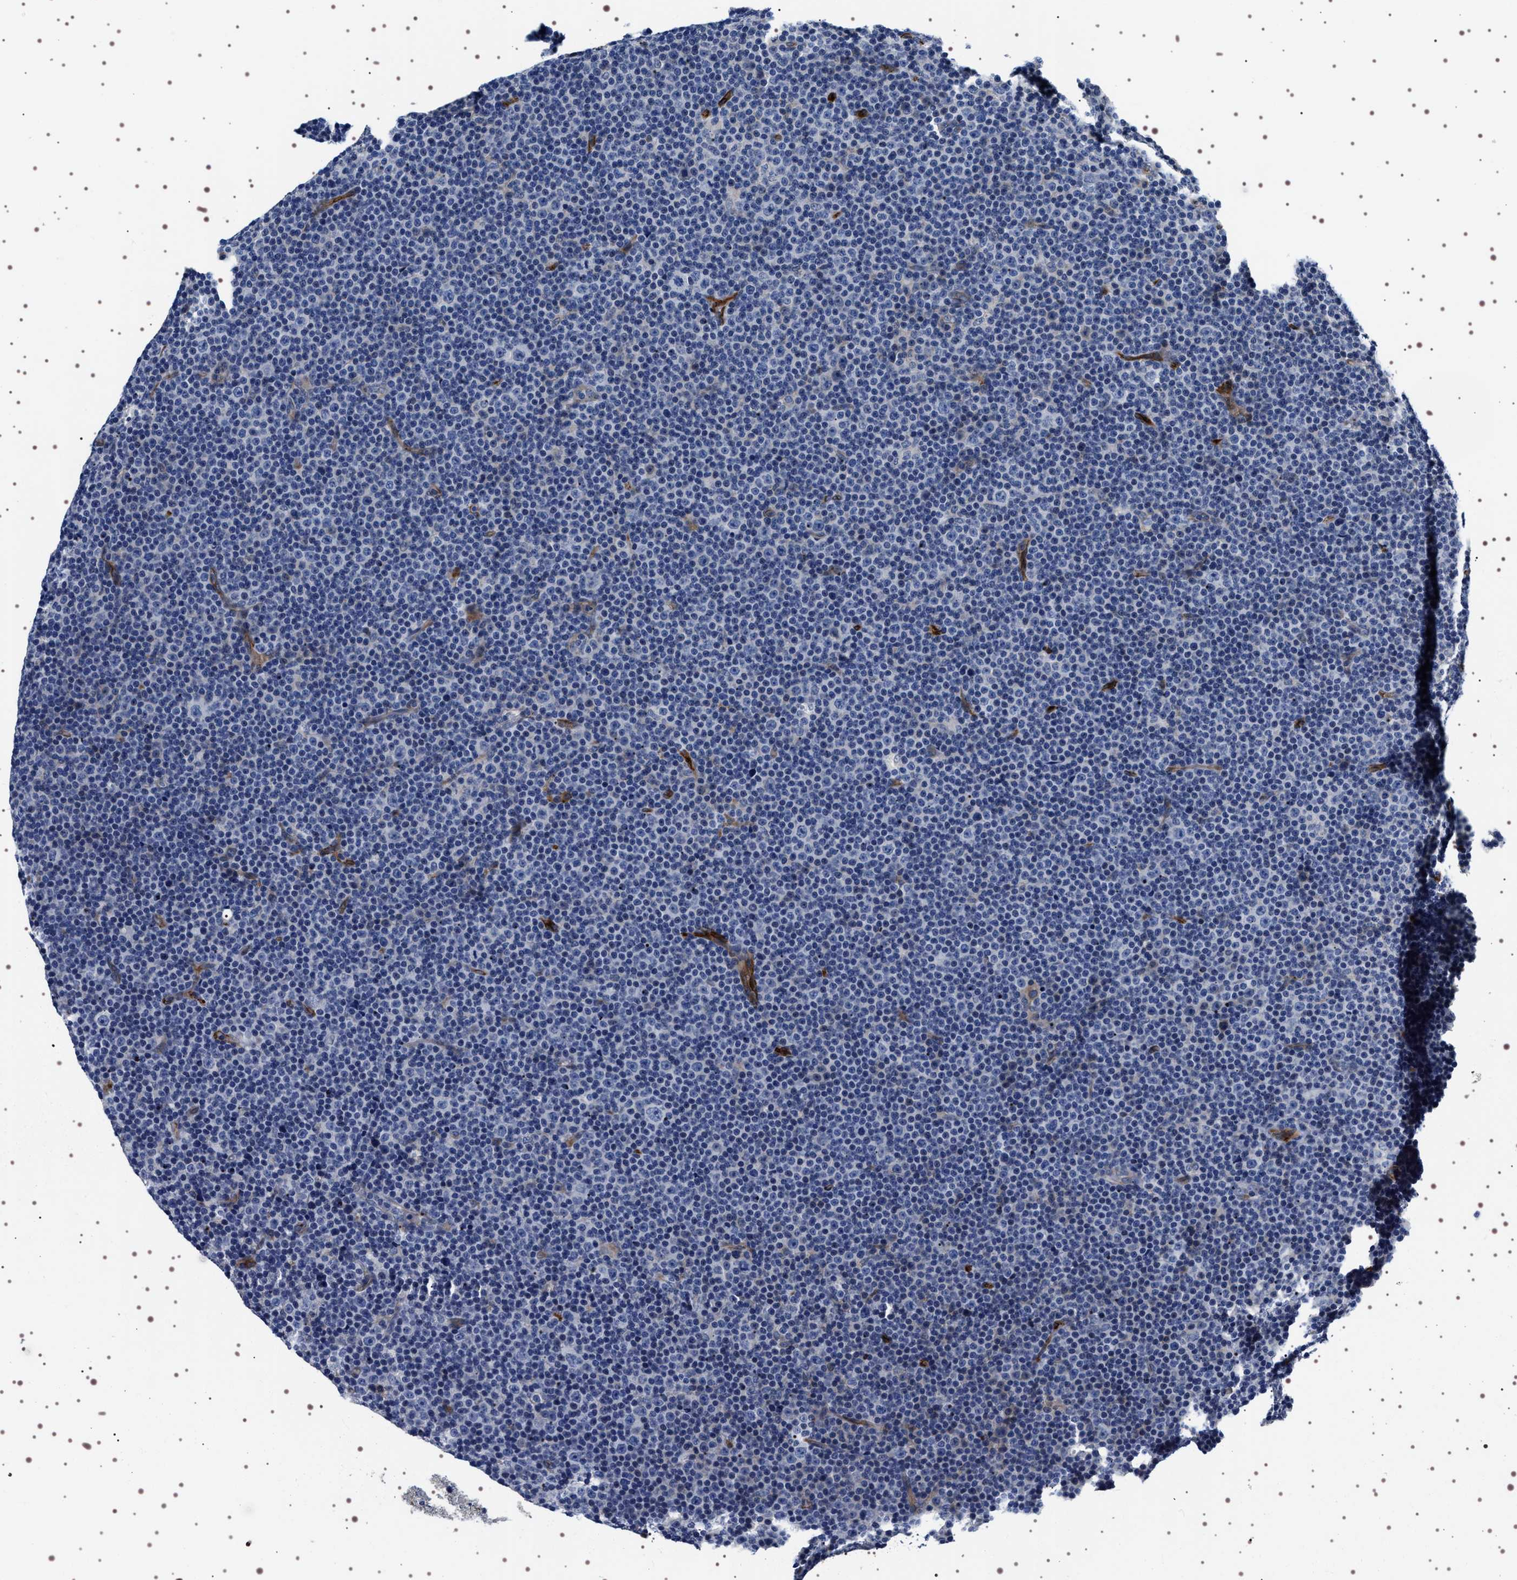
{"staining": {"intensity": "negative", "quantity": "none", "location": "none"}, "tissue": "lymphoma", "cell_type": "Tumor cells", "image_type": "cancer", "snomed": [{"axis": "morphology", "description": "Malignant lymphoma, non-Hodgkin's type, Low grade"}, {"axis": "topography", "description": "Lymph node"}], "caption": "This is an immunohistochemistry (IHC) micrograph of lymphoma. There is no positivity in tumor cells.", "gene": "ALPL", "patient": {"sex": "female", "age": 67}}